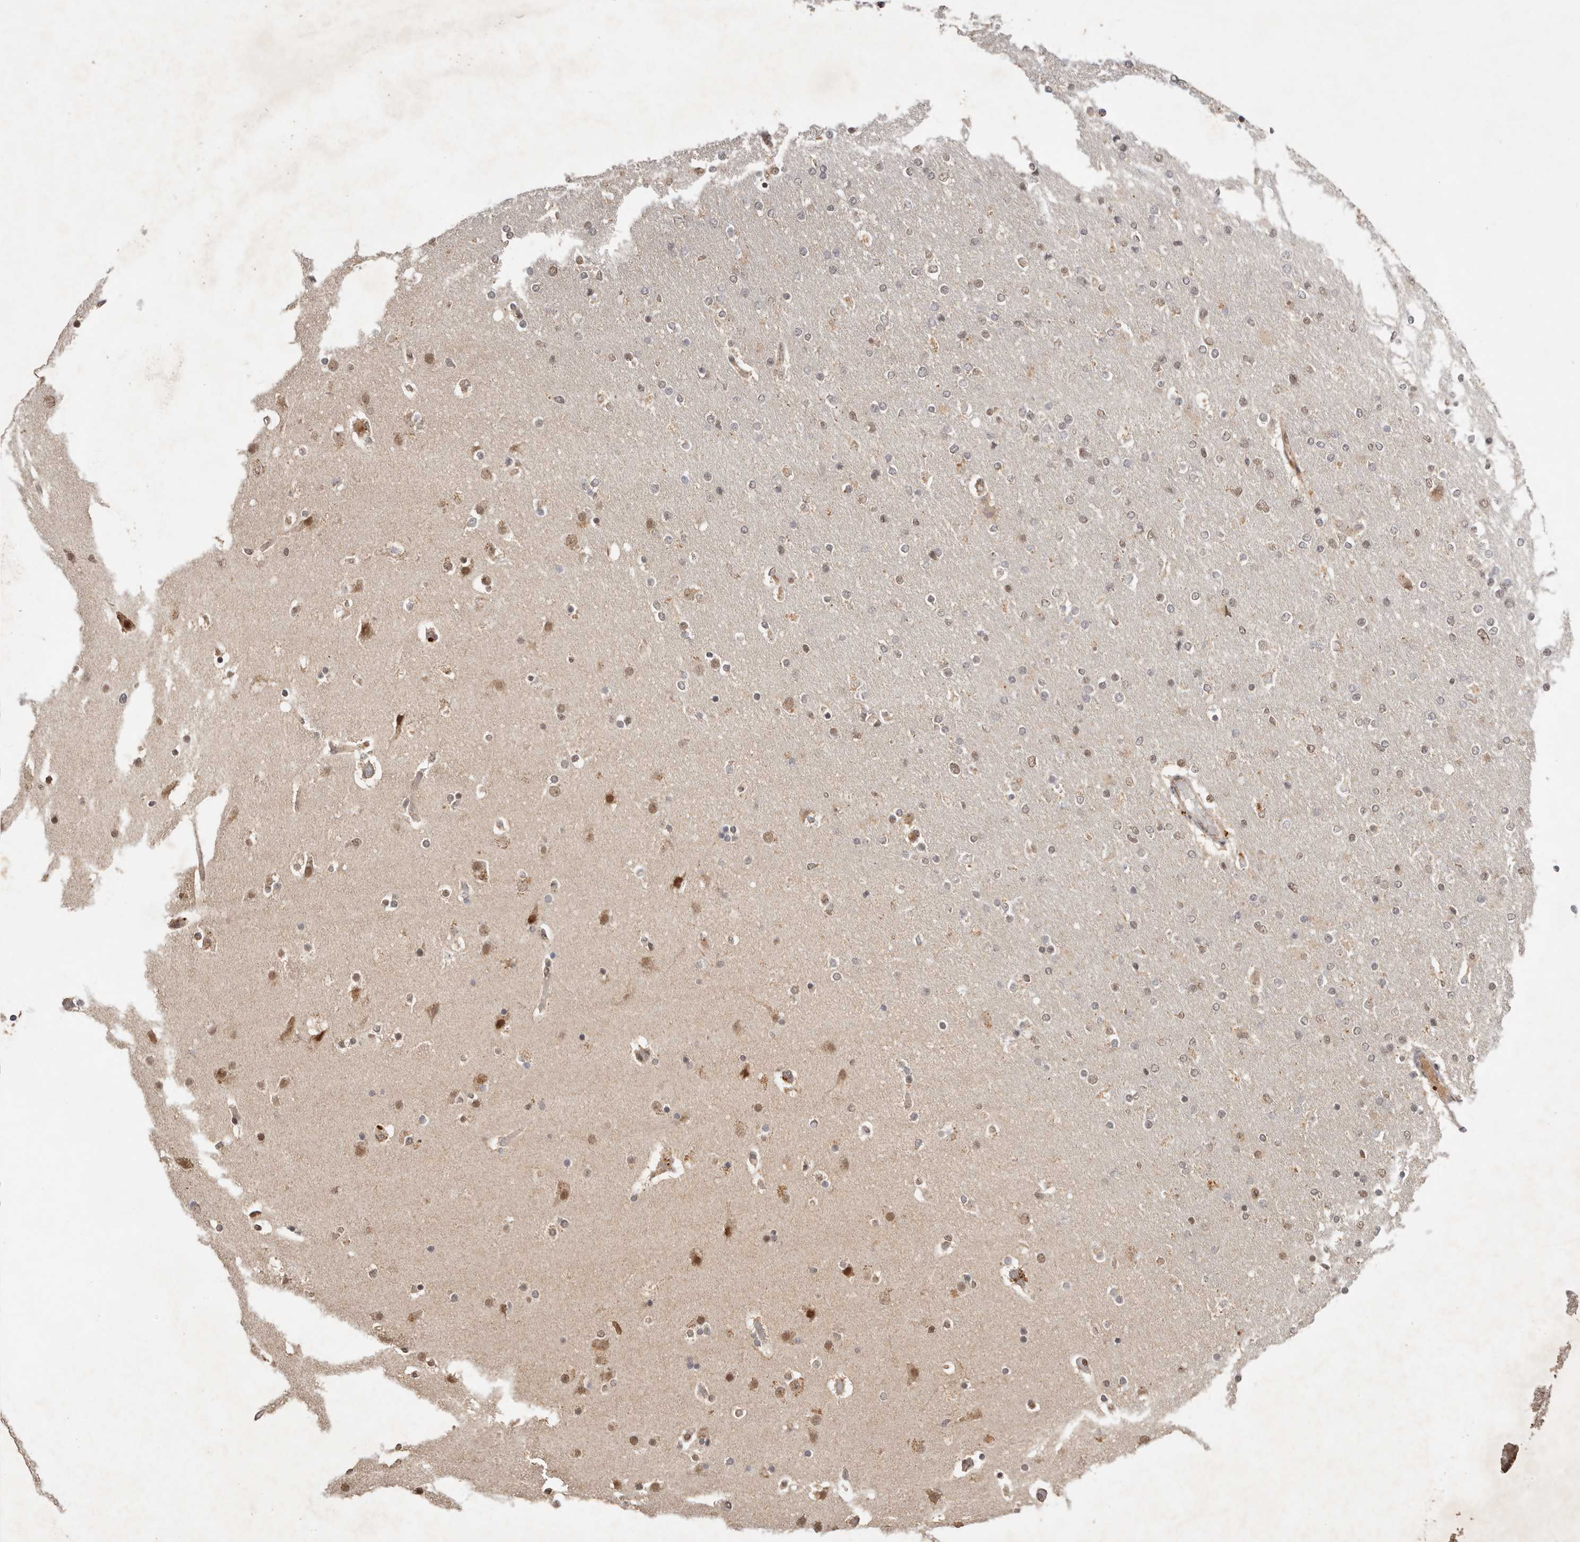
{"staining": {"intensity": "weak", "quantity": "25%-75%", "location": "cytoplasmic/membranous,nuclear"}, "tissue": "glioma", "cell_type": "Tumor cells", "image_type": "cancer", "snomed": [{"axis": "morphology", "description": "Glioma, malignant, High grade"}, {"axis": "topography", "description": "Cerebral cortex"}], "caption": "This histopathology image demonstrates glioma stained with immunohistochemistry to label a protein in brown. The cytoplasmic/membranous and nuclear of tumor cells show weak positivity for the protein. Nuclei are counter-stained blue.", "gene": "SEC14L1", "patient": {"sex": "female", "age": 36}}